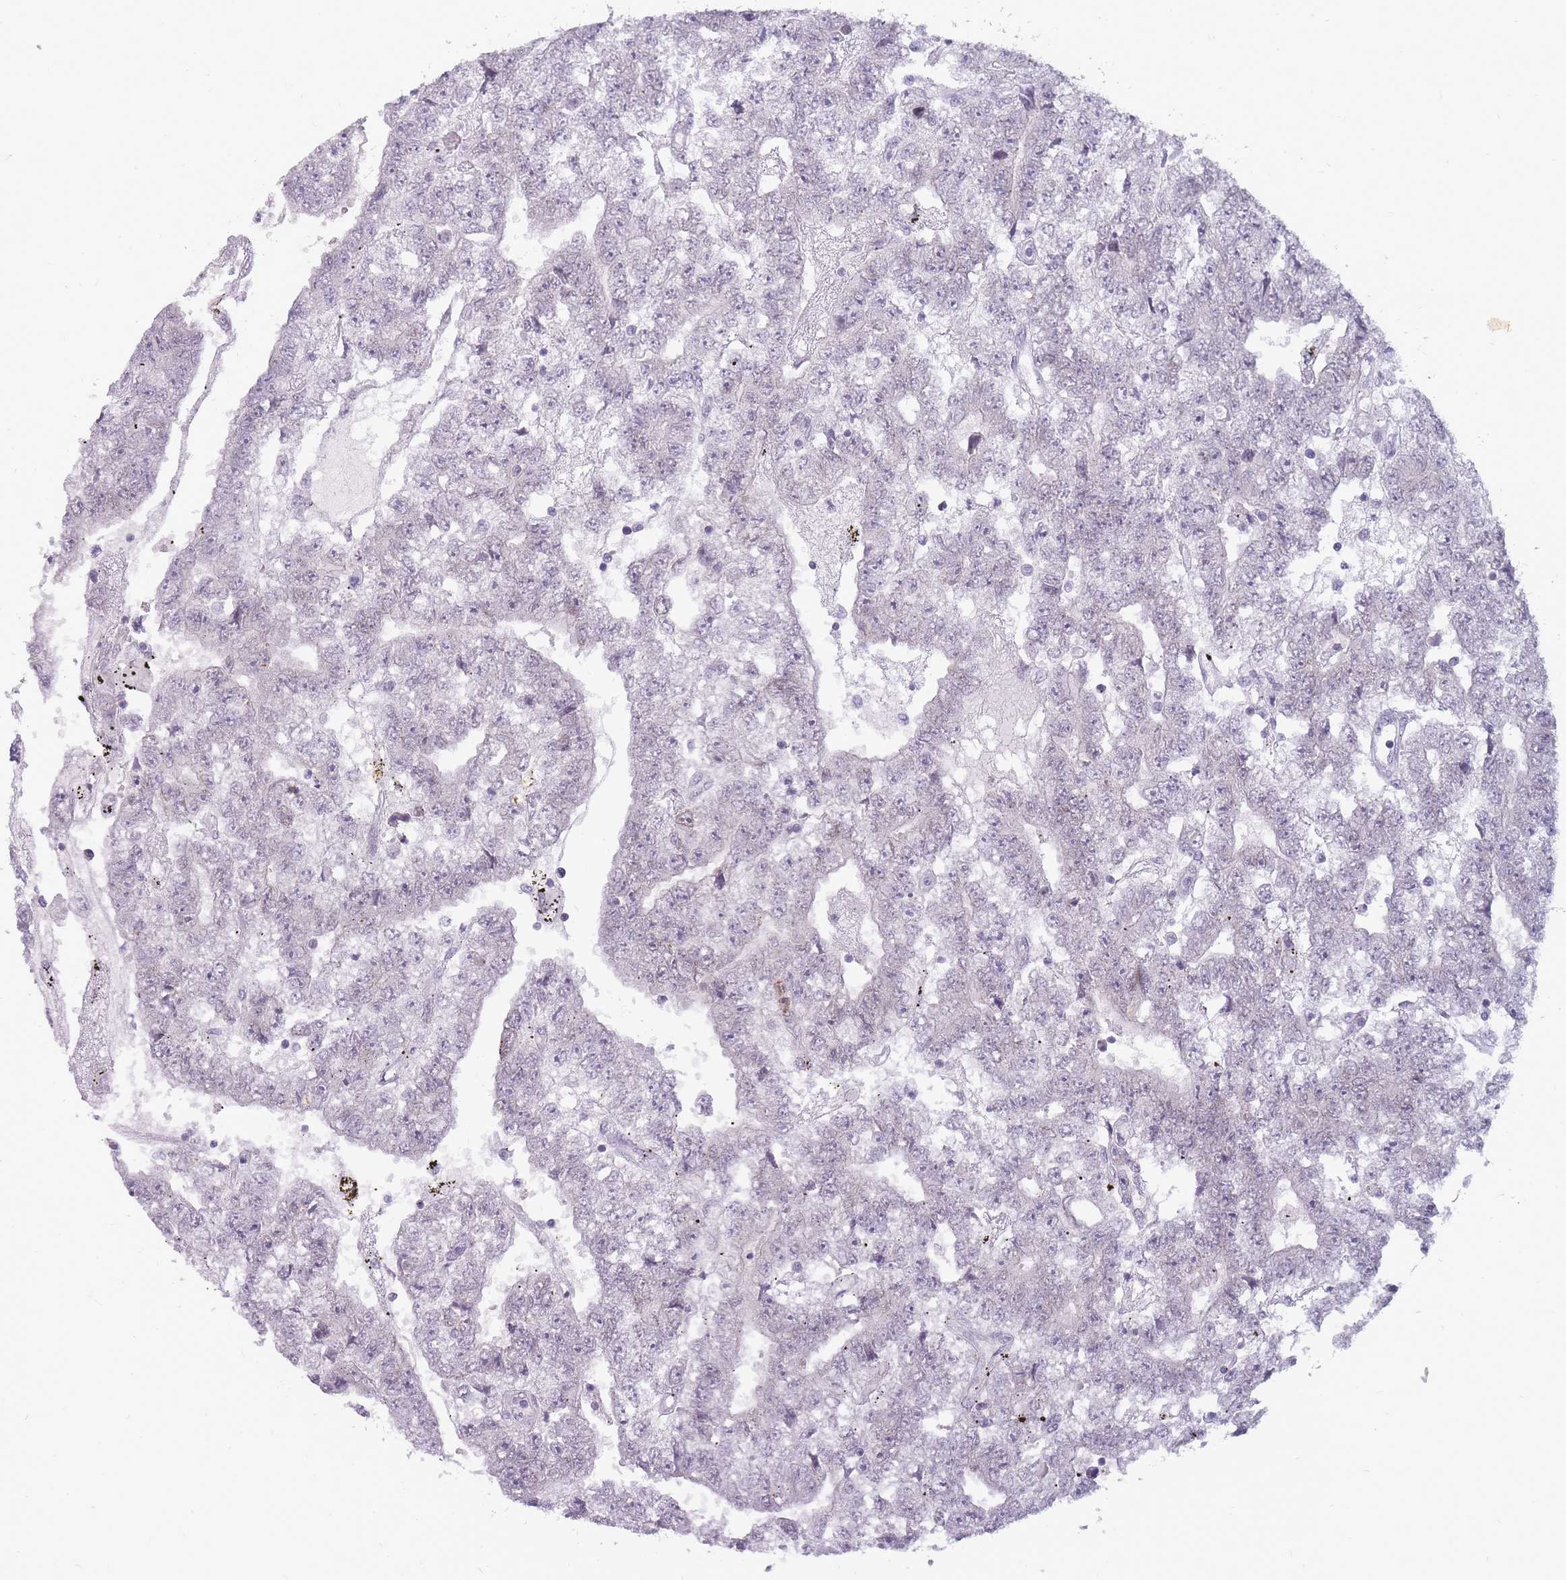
{"staining": {"intensity": "negative", "quantity": "none", "location": "none"}, "tissue": "testis cancer", "cell_type": "Tumor cells", "image_type": "cancer", "snomed": [{"axis": "morphology", "description": "Carcinoma, Embryonal, NOS"}, {"axis": "topography", "description": "Testis"}], "caption": "This is a photomicrograph of immunohistochemistry (IHC) staining of testis cancer (embryonal carcinoma), which shows no expression in tumor cells.", "gene": "POMZP3", "patient": {"sex": "male", "age": 25}}